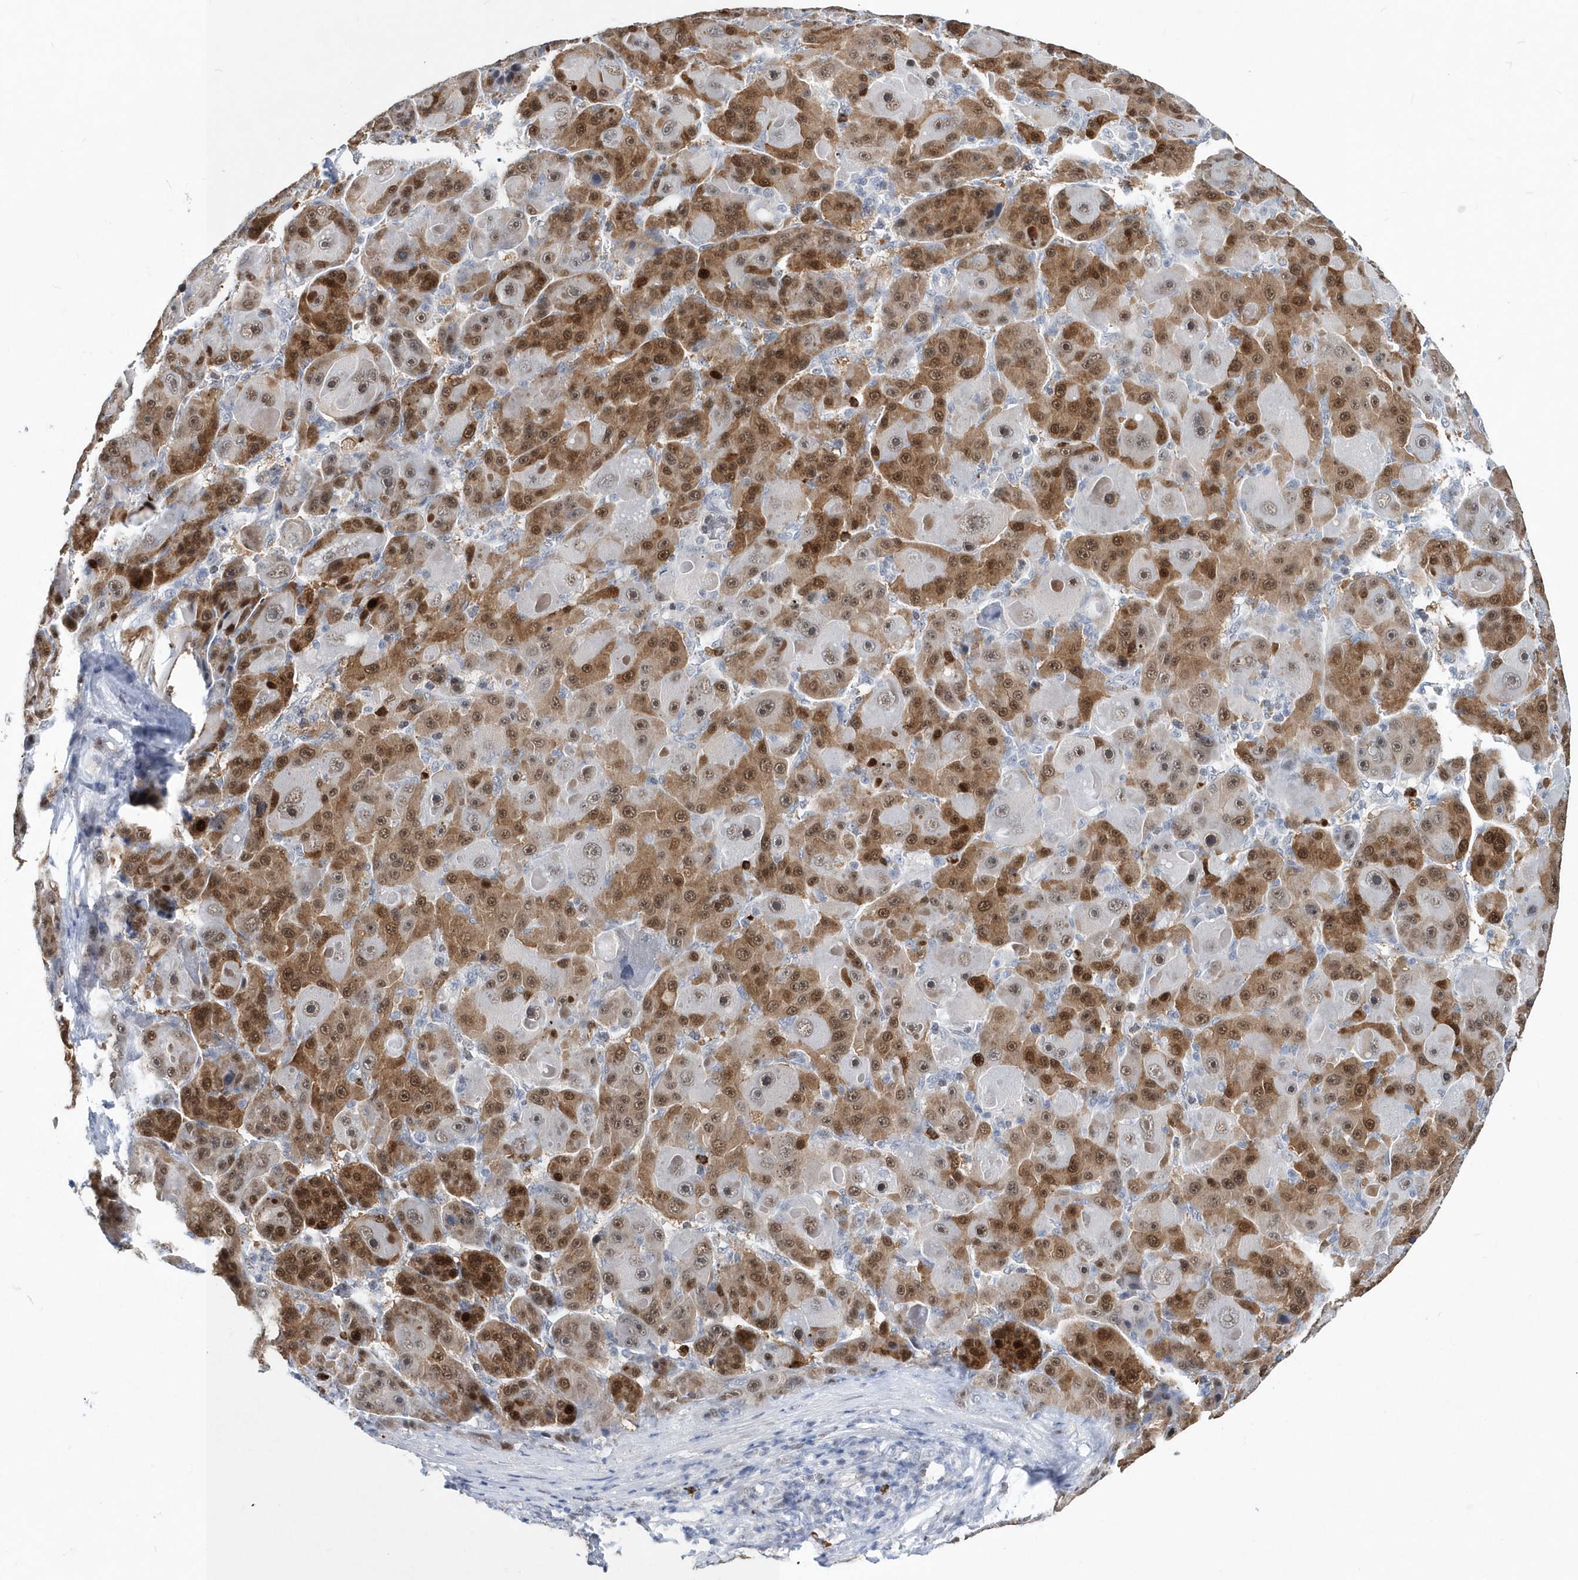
{"staining": {"intensity": "moderate", "quantity": ">75%", "location": "cytoplasmic/membranous,nuclear"}, "tissue": "liver cancer", "cell_type": "Tumor cells", "image_type": "cancer", "snomed": [{"axis": "morphology", "description": "Carcinoma, Hepatocellular, NOS"}, {"axis": "topography", "description": "Liver"}], "caption": "Immunohistochemical staining of human liver hepatocellular carcinoma reveals moderate cytoplasmic/membranous and nuclear protein positivity in approximately >75% of tumor cells.", "gene": "ASCL4", "patient": {"sex": "male", "age": 76}}